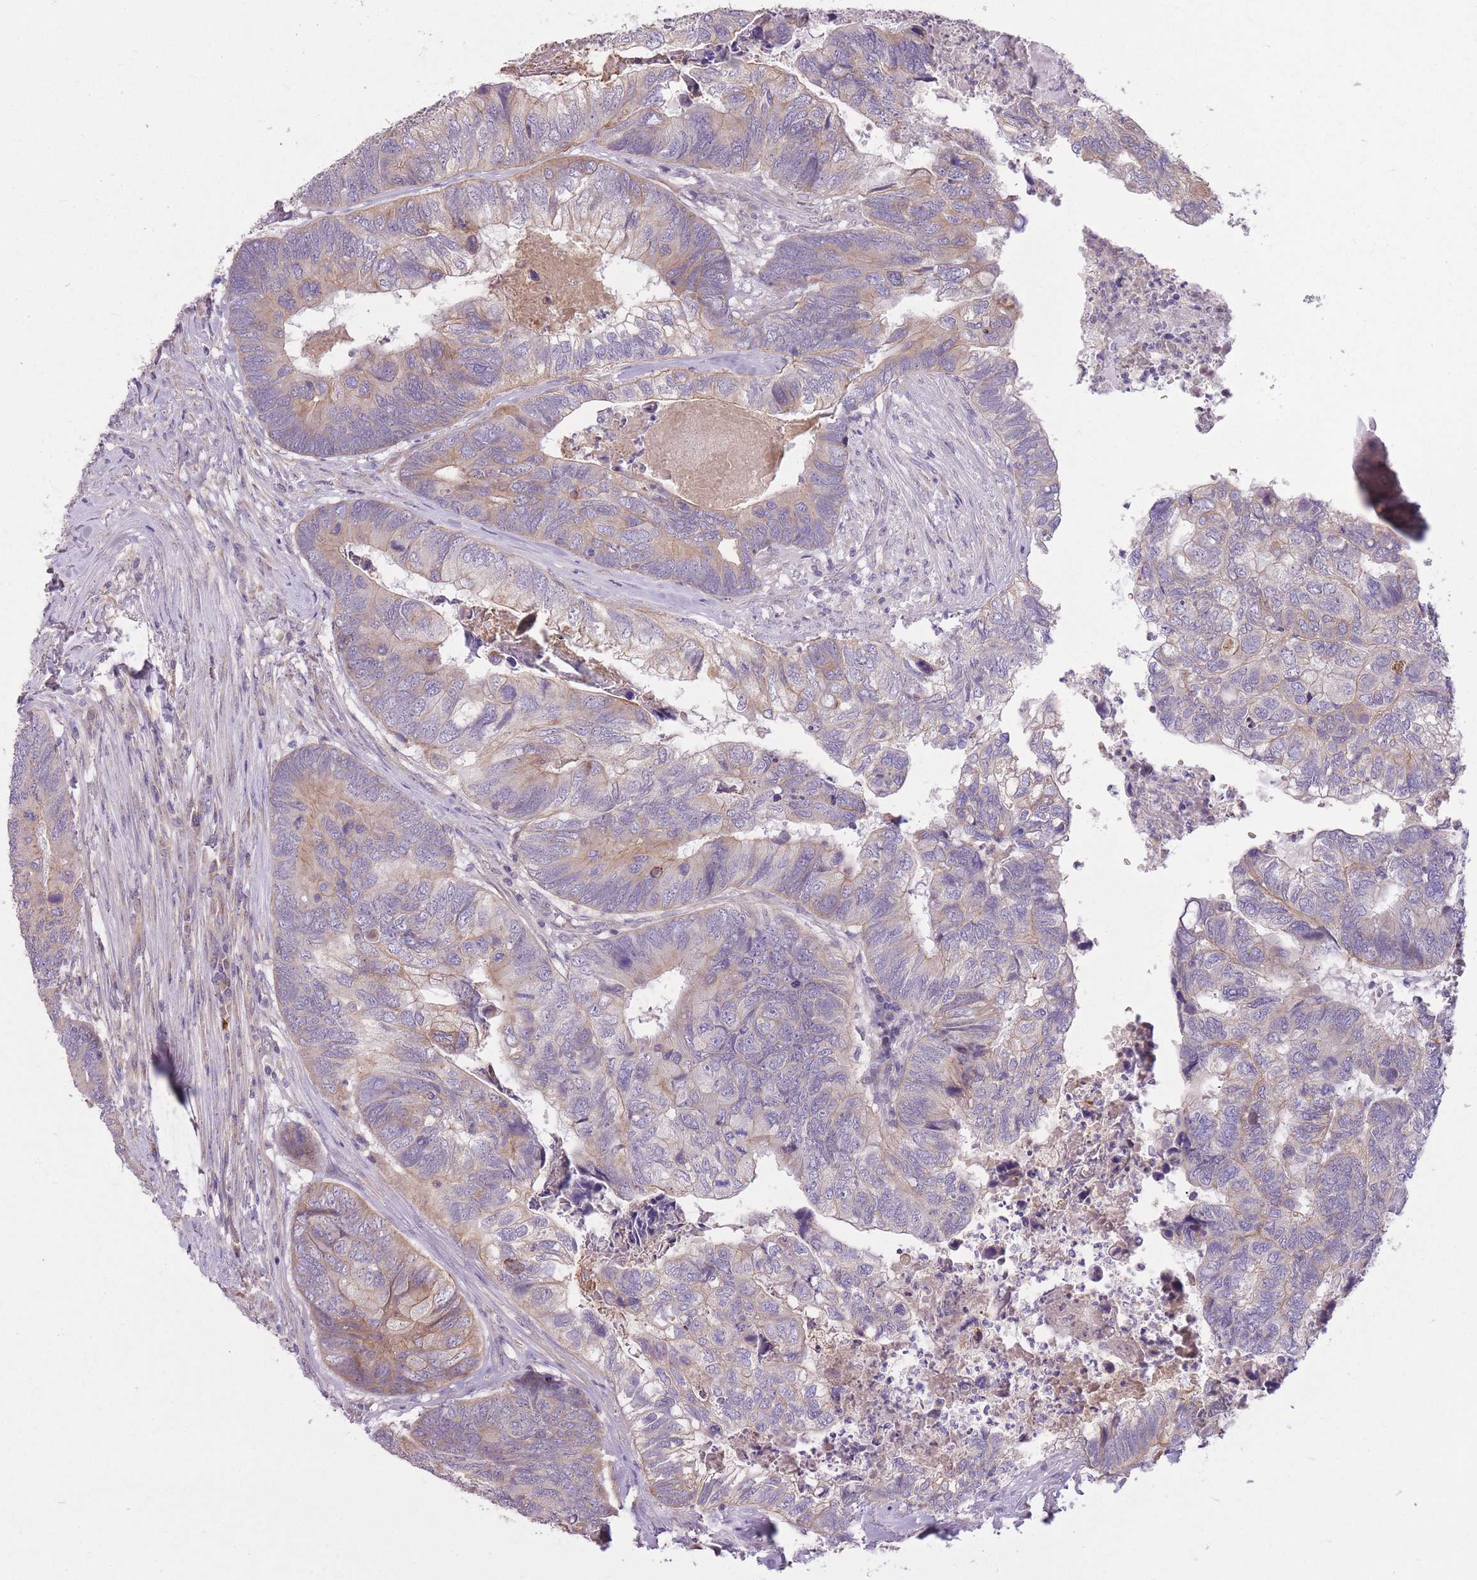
{"staining": {"intensity": "weak", "quantity": "25%-75%", "location": "cytoplasmic/membranous"}, "tissue": "colorectal cancer", "cell_type": "Tumor cells", "image_type": "cancer", "snomed": [{"axis": "morphology", "description": "Adenocarcinoma, NOS"}, {"axis": "topography", "description": "Colon"}], "caption": "Colorectal cancer (adenocarcinoma) stained with DAB (3,3'-diaminobenzidine) IHC reveals low levels of weak cytoplasmic/membranous expression in about 25%-75% of tumor cells.", "gene": "REV1", "patient": {"sex": "female", "age": 67}}